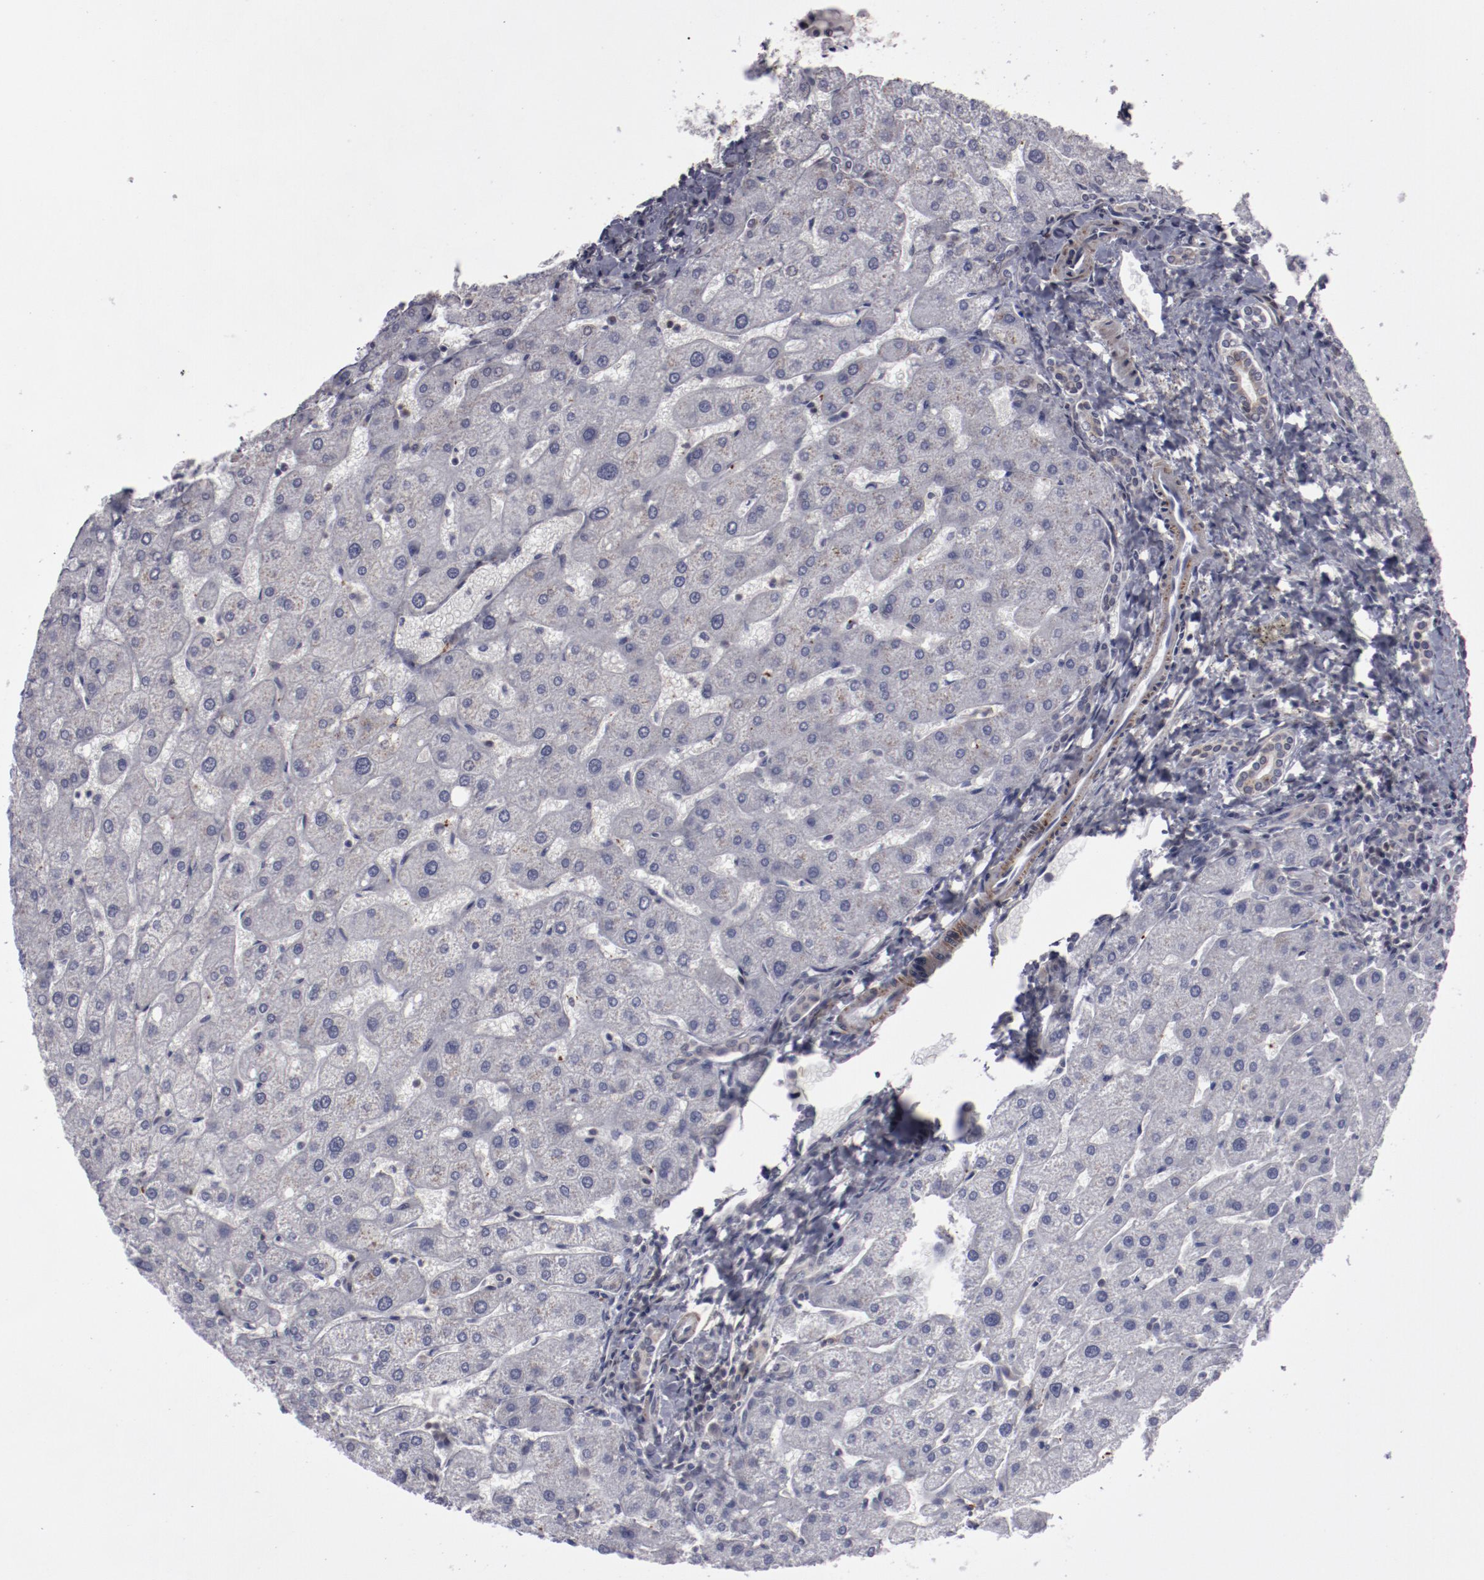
{"staining": {"intensity": "negative", "quantity": "none", "location": "none"}, "tissue": "liver", "cell_type": "Cholangiocytes", "image_type": "normal", "snomed": [{"axis": "morphology", "description": "Normal tissue, NOS"}, {"axis": "topography", "description": "Liver"}], "caption": "An immunohistochemistry (IHC) photomicrograph of benign liver is shown. There is no staining in cholangiocytes of liver.", "gene": "LEF1", "patient": {"sex": "male", "age": 67}}